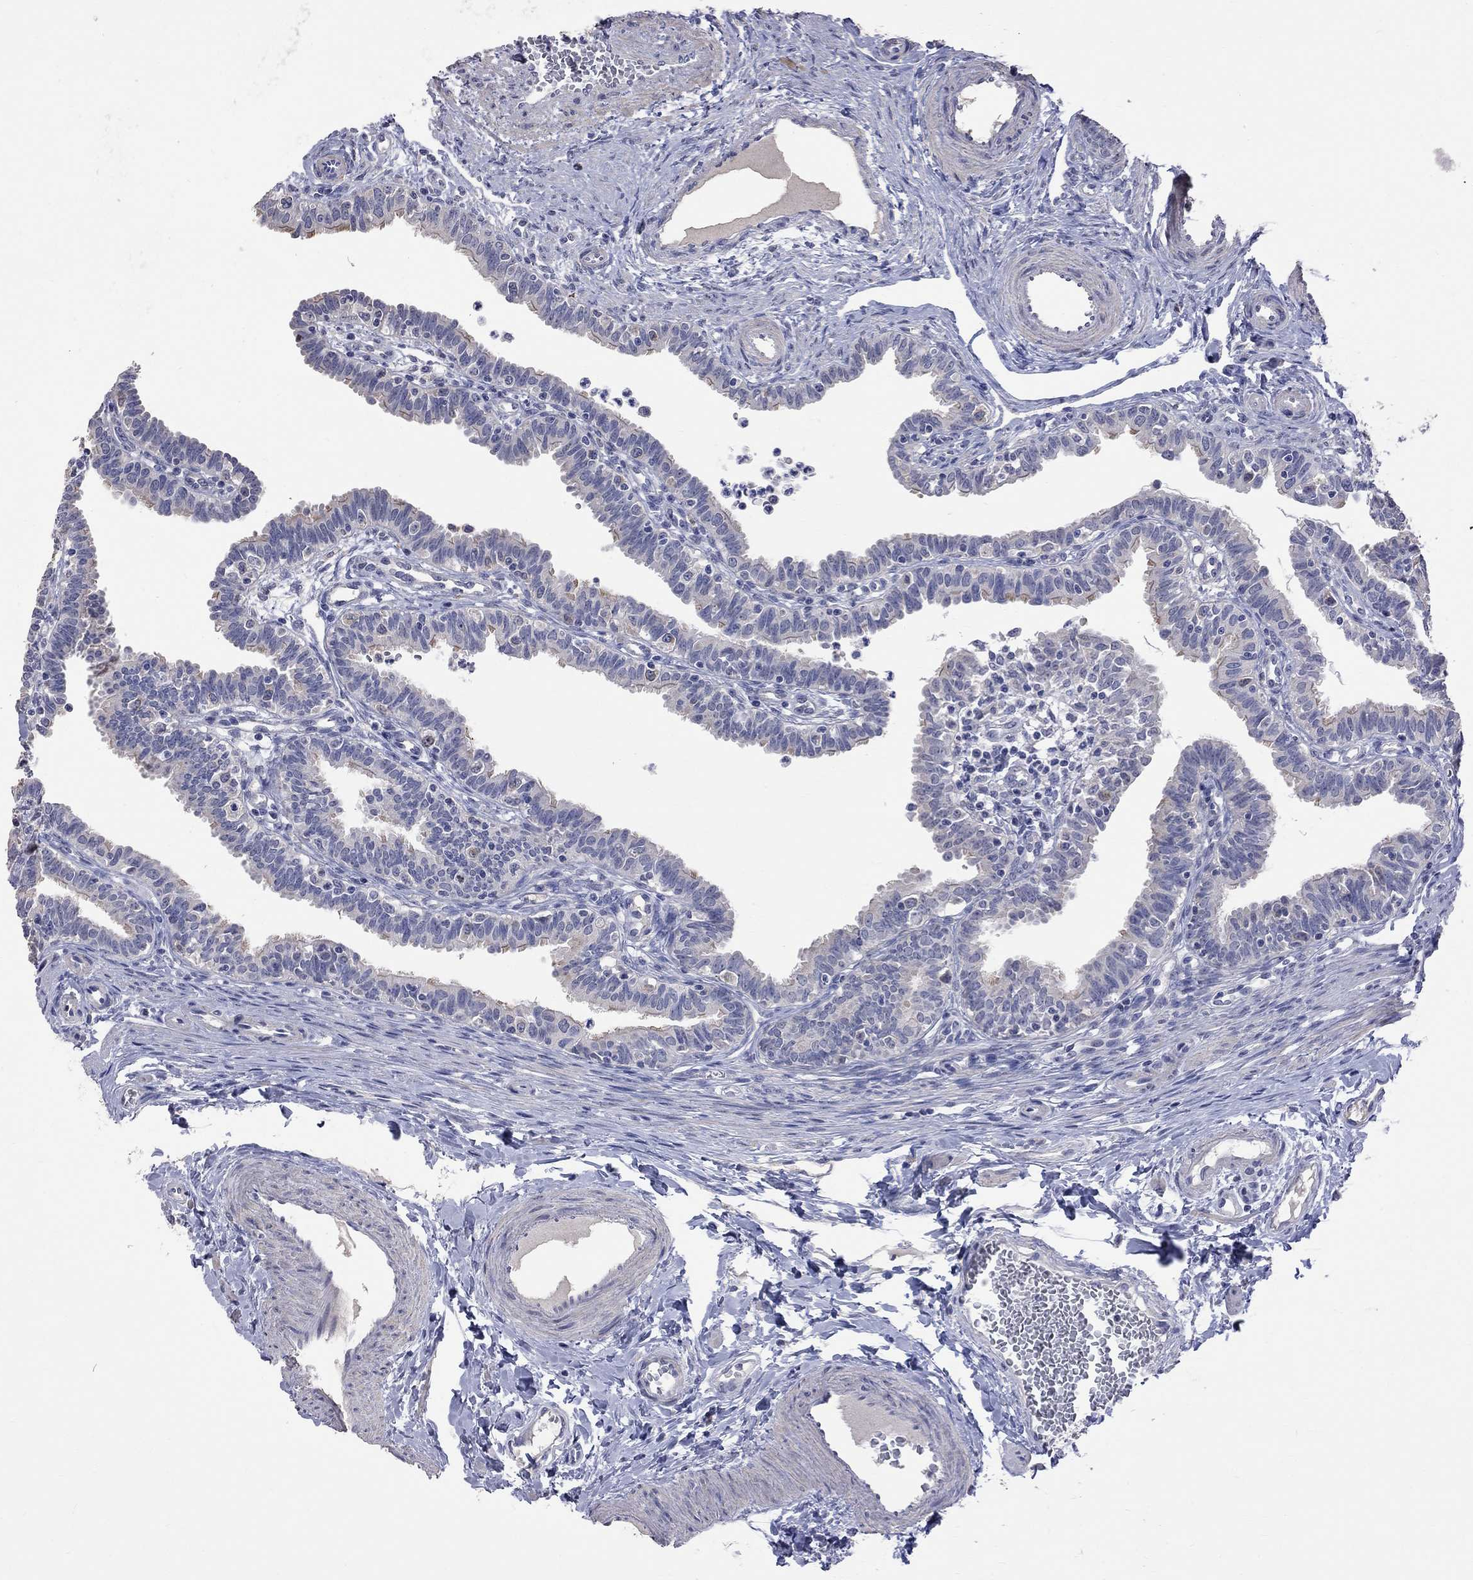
{"staining": {"intensity": "negative", "quantity": "none", "location": "none"}, "tissue": "fallopian tube", "cell_type": "Glandular cells", "image_type": "normal", "snomed": [{"axis": "morphology", "description": "Normal tissue, NOS"}, {"axis": "topography", "description": "Fallopian tube"}], "caption": "Immunohistochemistry of benign fallopian tube exhibits no staining in glandular cells. The staining was performed using DAB to visualize the protein expression in brown, while the nuclei were stained in blue with hematoxylin (Magnification: 20x).", "gene": "CKAP2", "patient": {"sex": "female", "age": 36}}